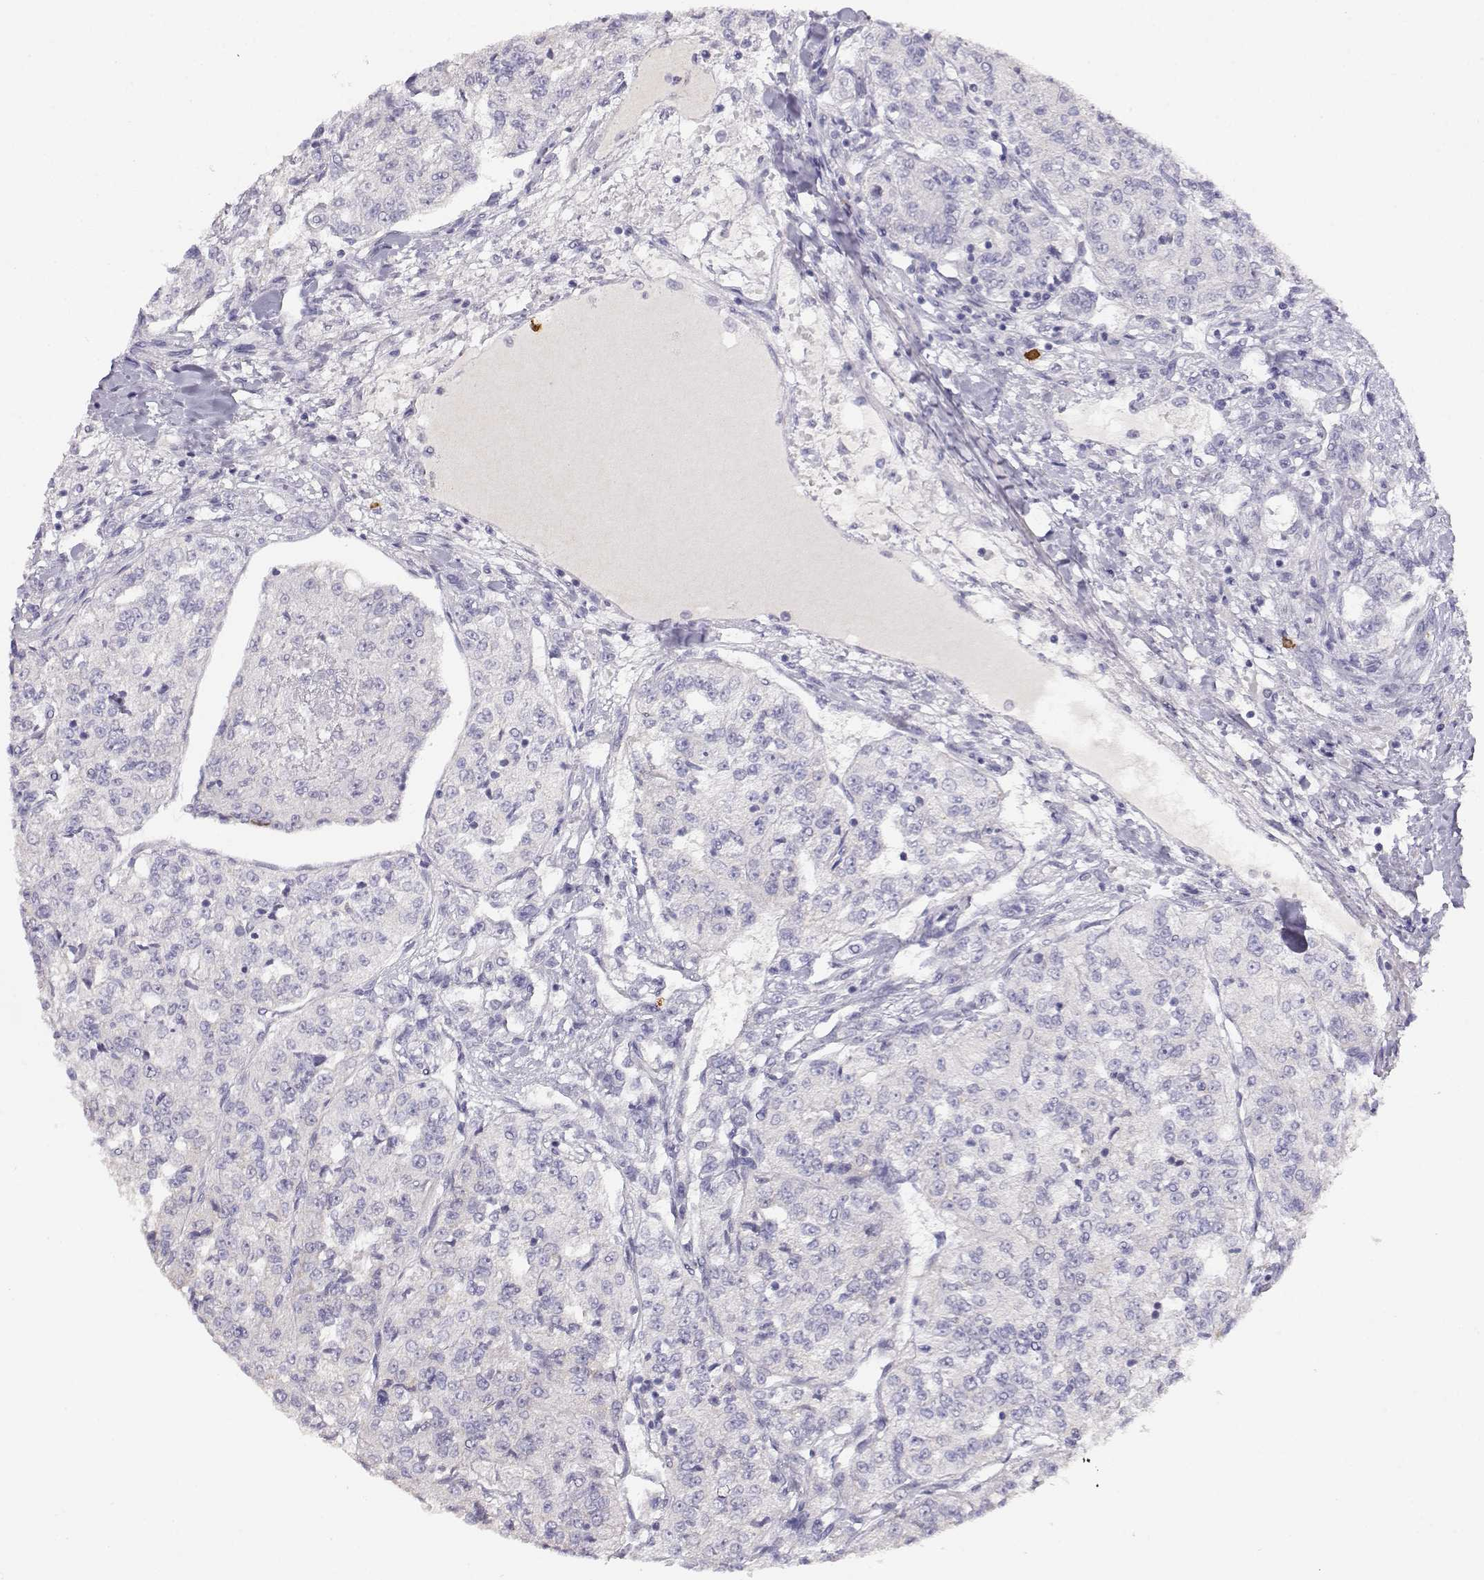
{"staining": {"intensity": "negative", "quantity": "none", "location": "none"}, "tissue": "renal cancer", "cell_type": "Tumor cells", "image_type": "cancer", "snomed": [{"axis": "morphology", "description": "Adenocarcinoma, NOS"}, {"axis": "topography", "description": "Kidney"}], "caption": "An immunohistochemistry (IHC) image of adenocarcinoma (renal) is shown. There is no staining in tumor cells of adenocarcinoma (renal).", "gene": "CDHR1", "patient": {"sex": "female", "age": 63}}